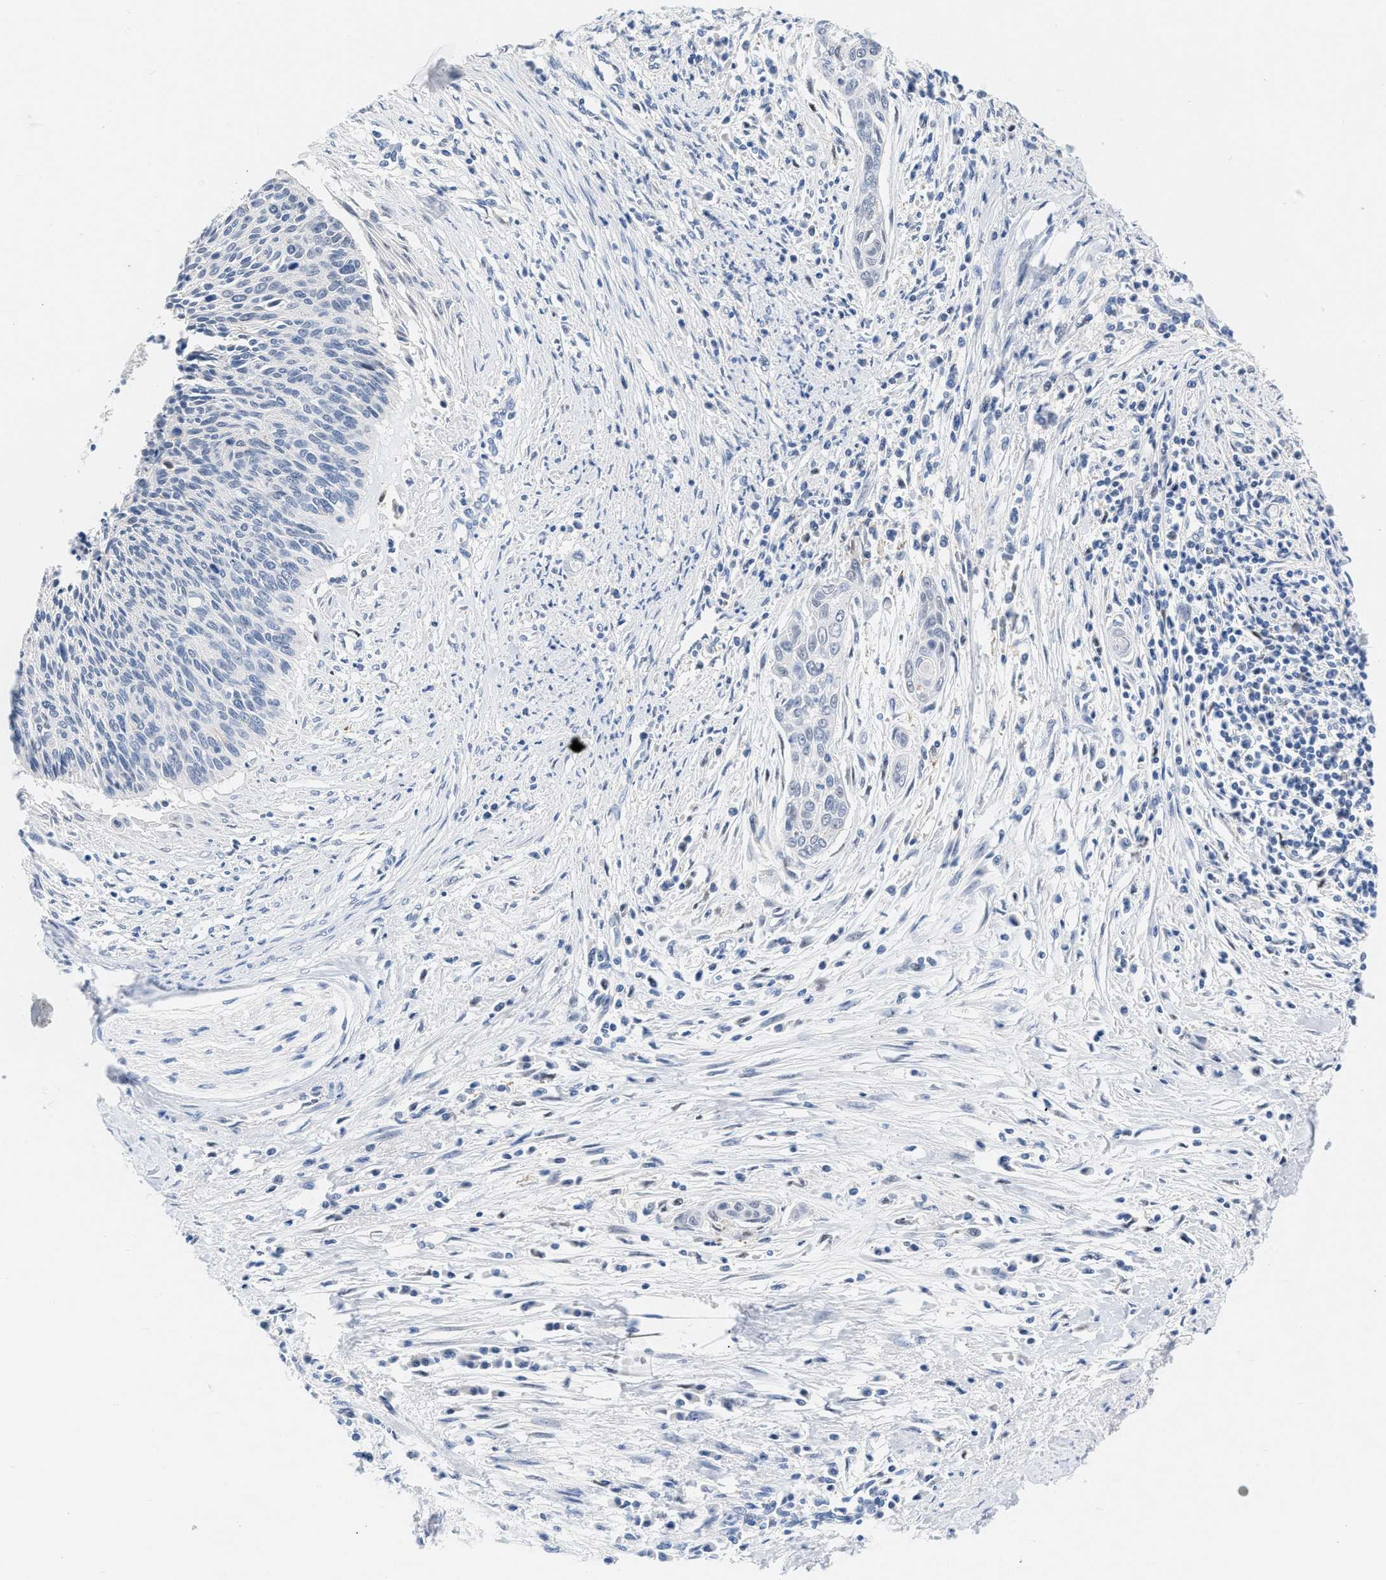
{"staining": {"intensity": "negative", "quantity": "none", "location": "none"}, "tissue": "cervical cancer", "cell_type": "Tumor cells", "image_type": "cancer", "snomed": [{"axis": "morphology", "description": "Squamous cell carcinoma, NOS"}, {"axis": "topography", "description": "Cervix"}], "caption": "Immunohistochemistry (IHC) photomicrograph of human cervical squamous cell carcinoma stained for a protein (brown), which reveals no staining in tumor cells.", "gene": "BOLL", "patient": {"sex": "female", "age": 55}}